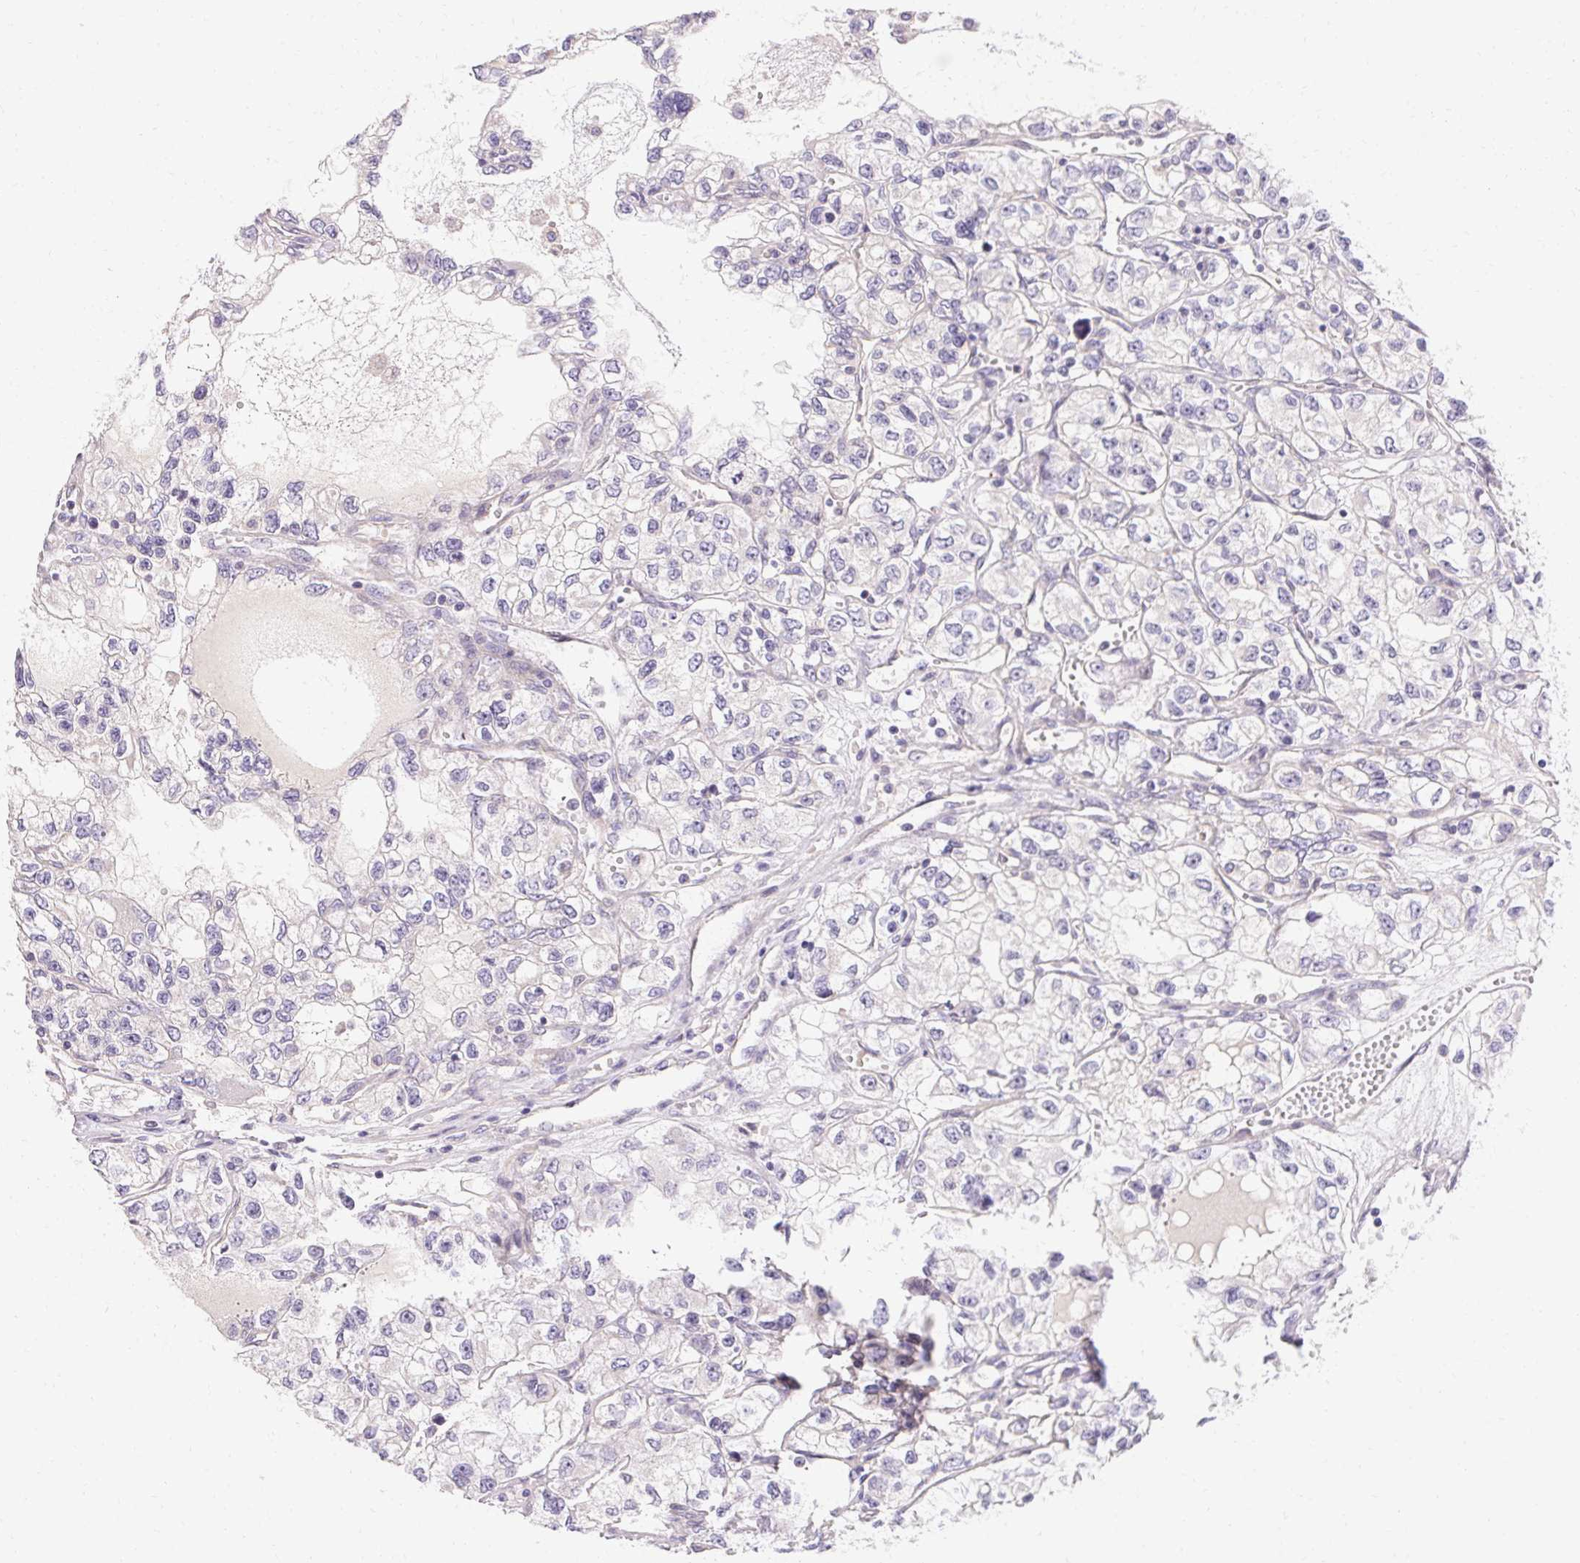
{"staining": {"intensity": "negative", "quantity": "none", "location": "none"}, "tissue": "renal cancer", "cell_type": "Tumor cells", "image_type": "cancer", "snomed": [{"axis": "morphology", "description": "Adenocarcinoma, NOS"}, {"axis": "topography", "description": "Kidney"}], "caption": "The image shows no significant staining in tumor cells of adenocarcinoma (renal).", "gene": "TRIP13", "patient": {"sex": "female", "age": 59}}